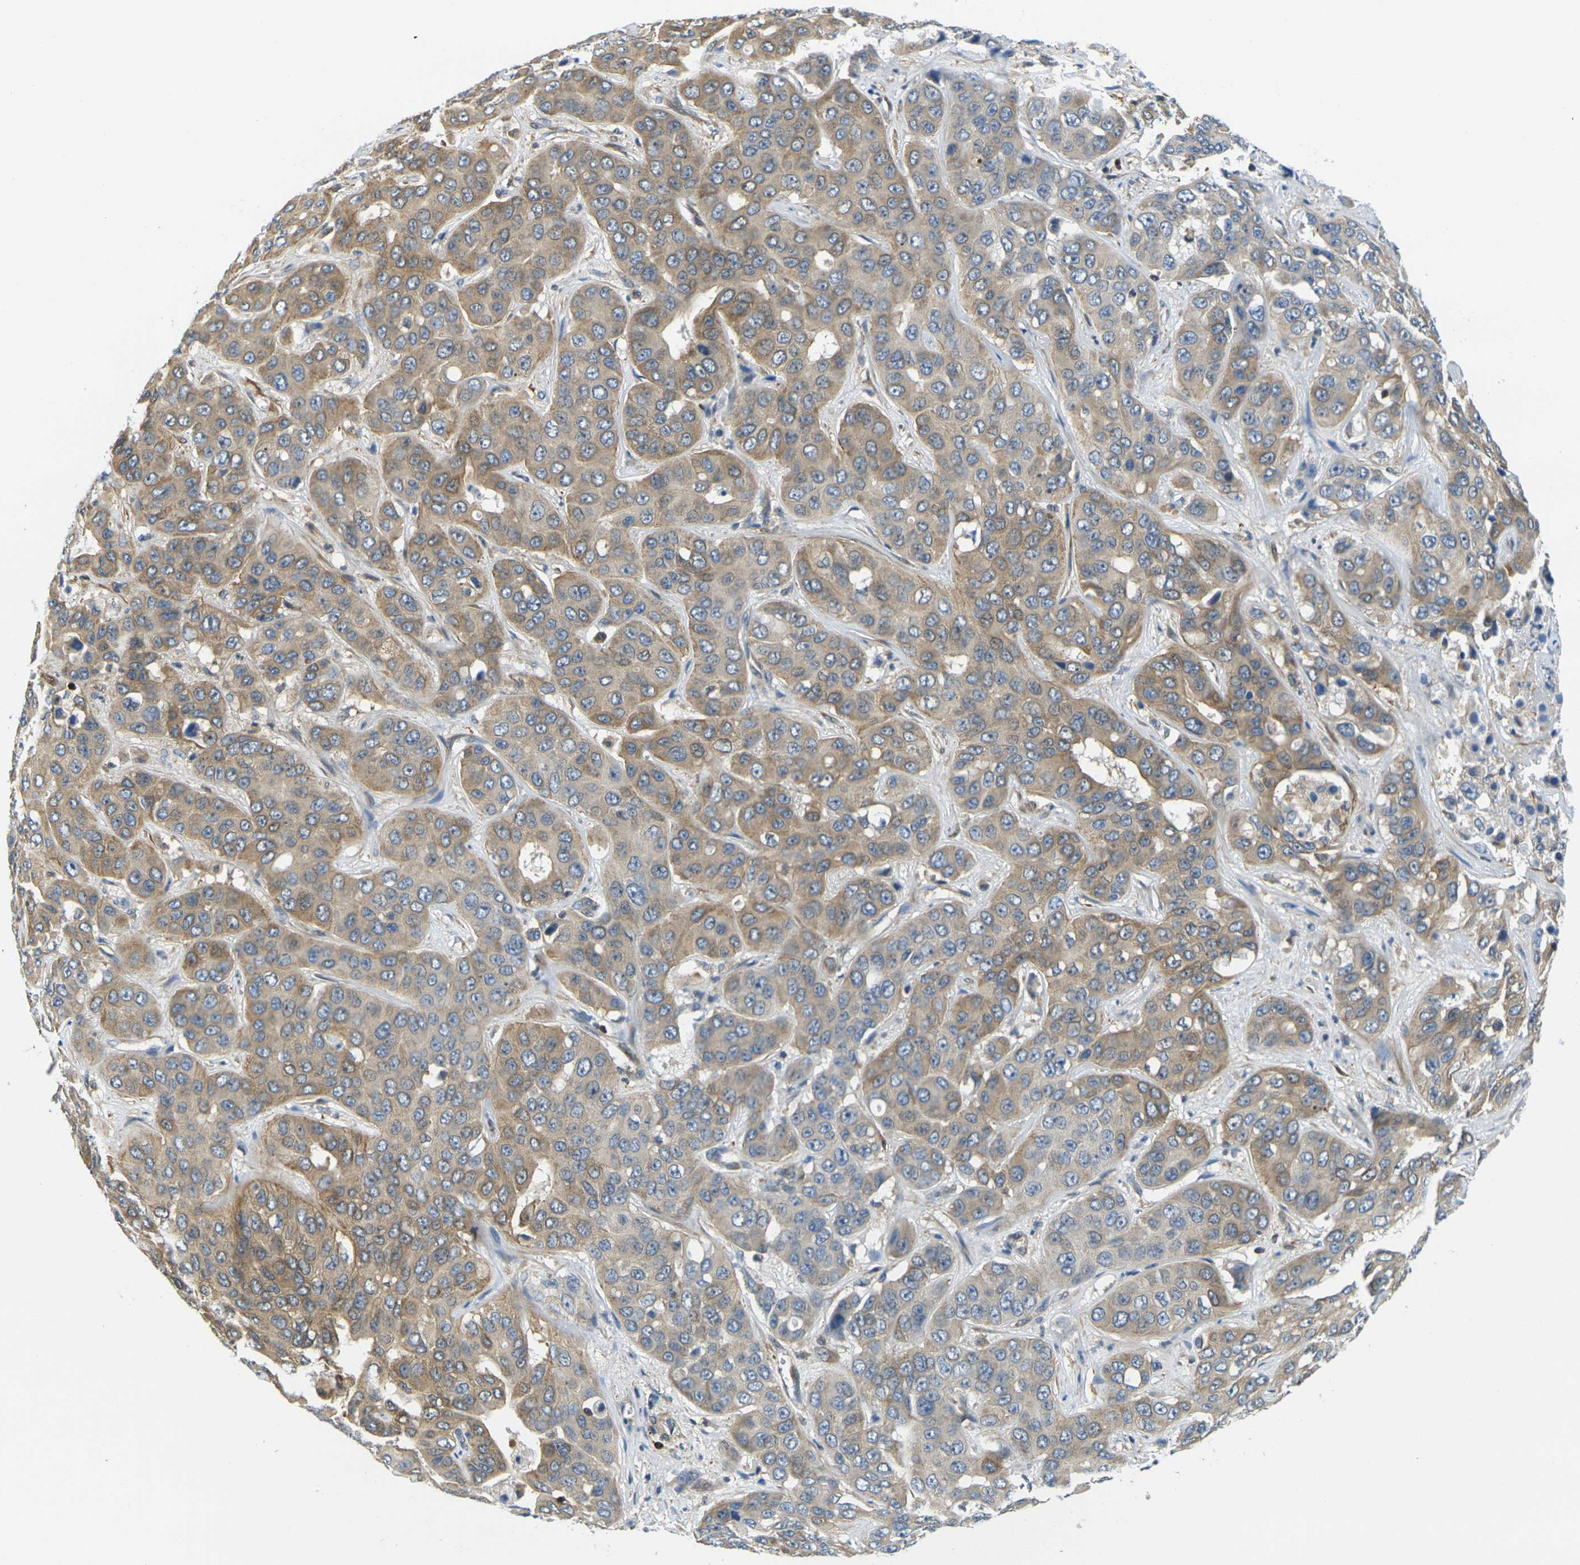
{"staining": {"intensity": "weak", "quantity": "25%-75%", "location": "cytoplasmic/membranous"}, "tissue": "liver cancer", "cell_type": "Tumor cells", "image_type": "cancer", "snomed": [{"axis": "morphology", "description": "Cholangiocarcinoma"}, {"axis": "topography", "description": "Liver"}], "caption": "Liver cancer (cholangiocarcinoma) stained with a brown dye displays weak cytoplasmic/membranous positive staining in about 25%-75% of tumor cells.", "gene": "LASP1", "patient": {"sex": "female", "age": 52}}